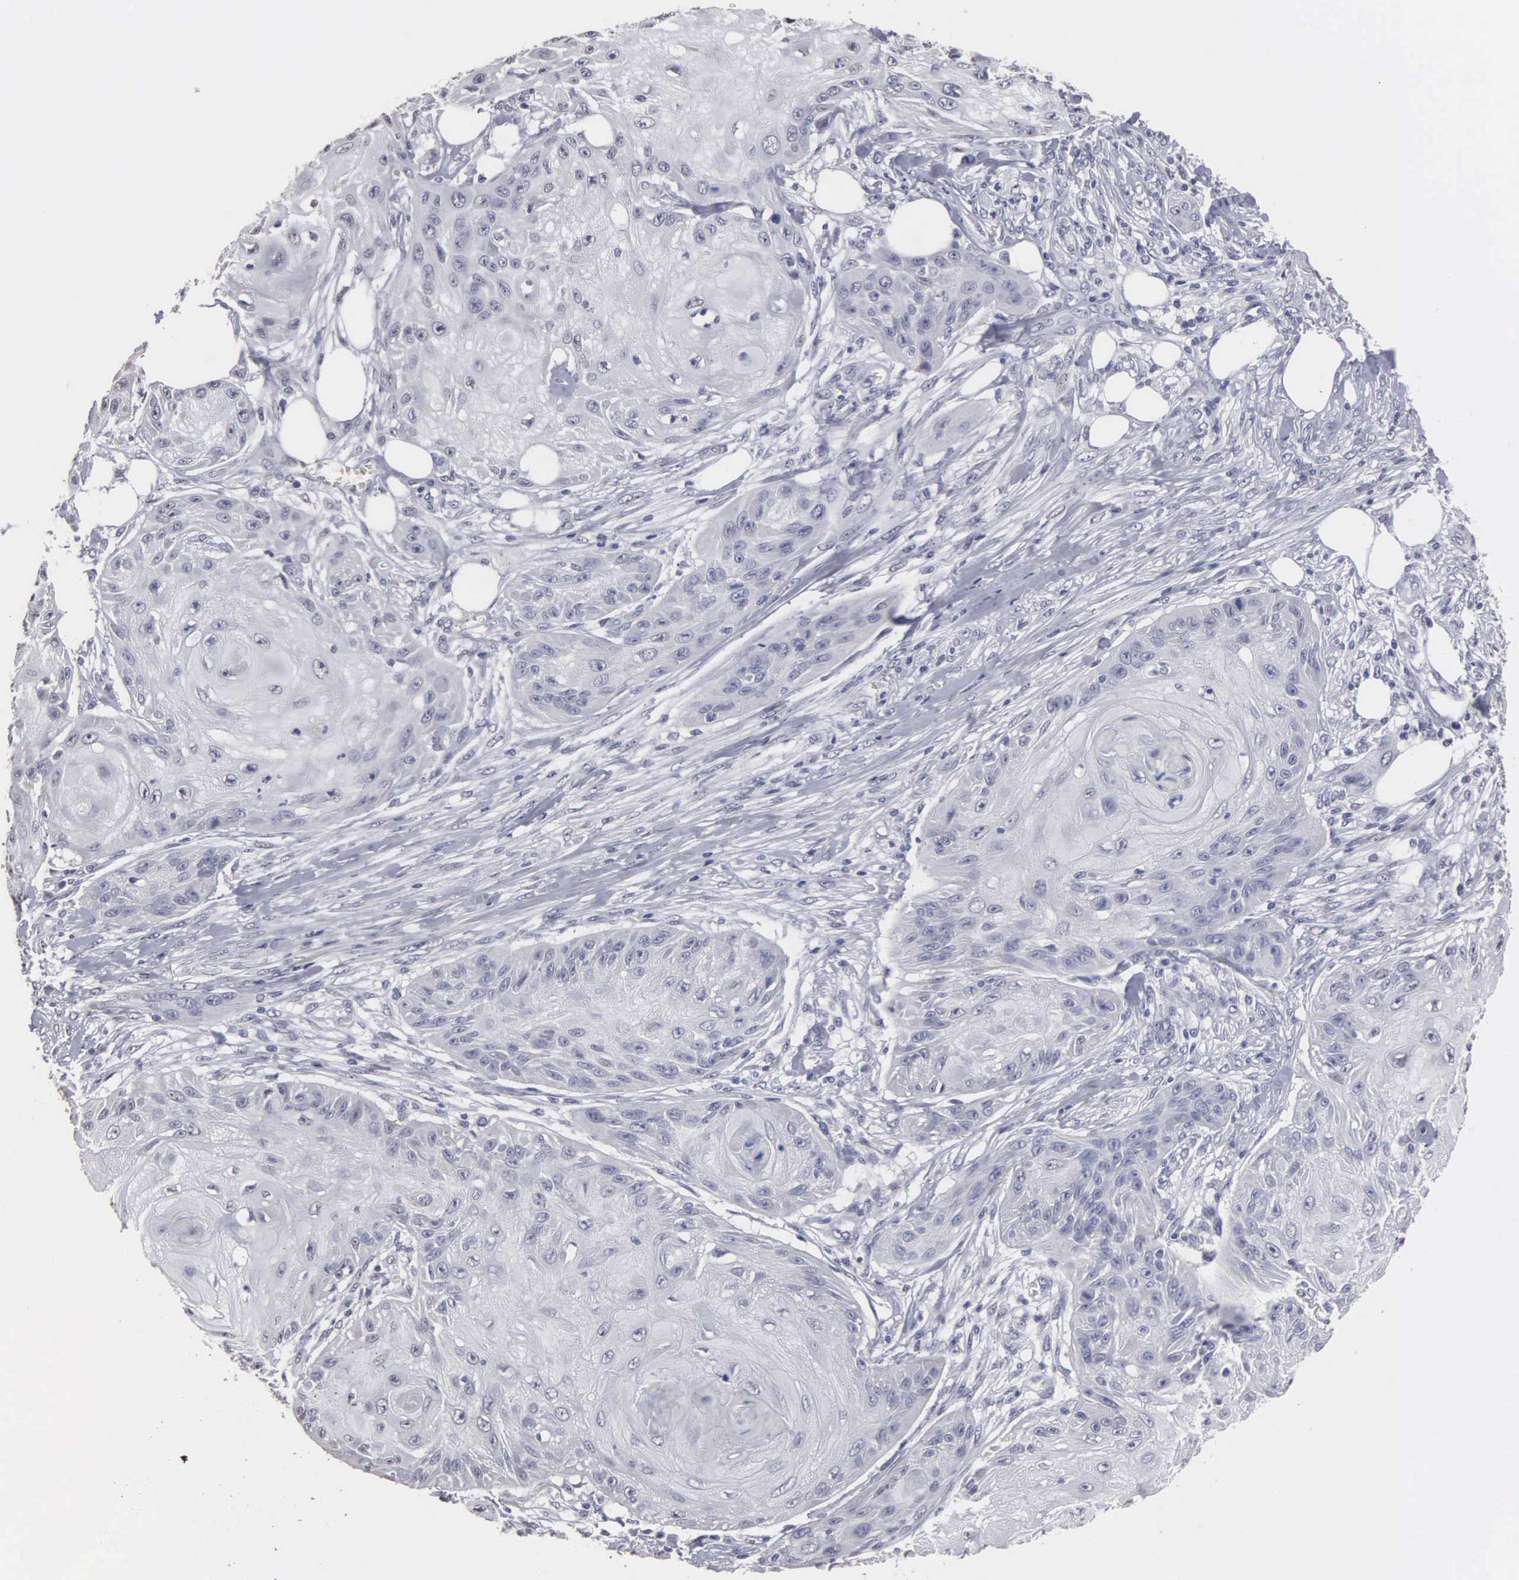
{"staining": {"intensity": "negative", "quantity": "none", "location": "none"}, "tissue": "skin cancer", "cell_type": "Tumor cells", "image_type": "cancer", "snomed": [{"axis": "morphology", "description": "Squamous cell carcinoma, NOS"}, {"axis": "topography", "description": "Skin"}], "caption": "Skin squamous cell carcinoma stained for a protein using immunohistochemistry (IHC) reveals no positivity tumor cells.", "gene": "UPB1", "patient": {"sex": "female", "age": 88}}